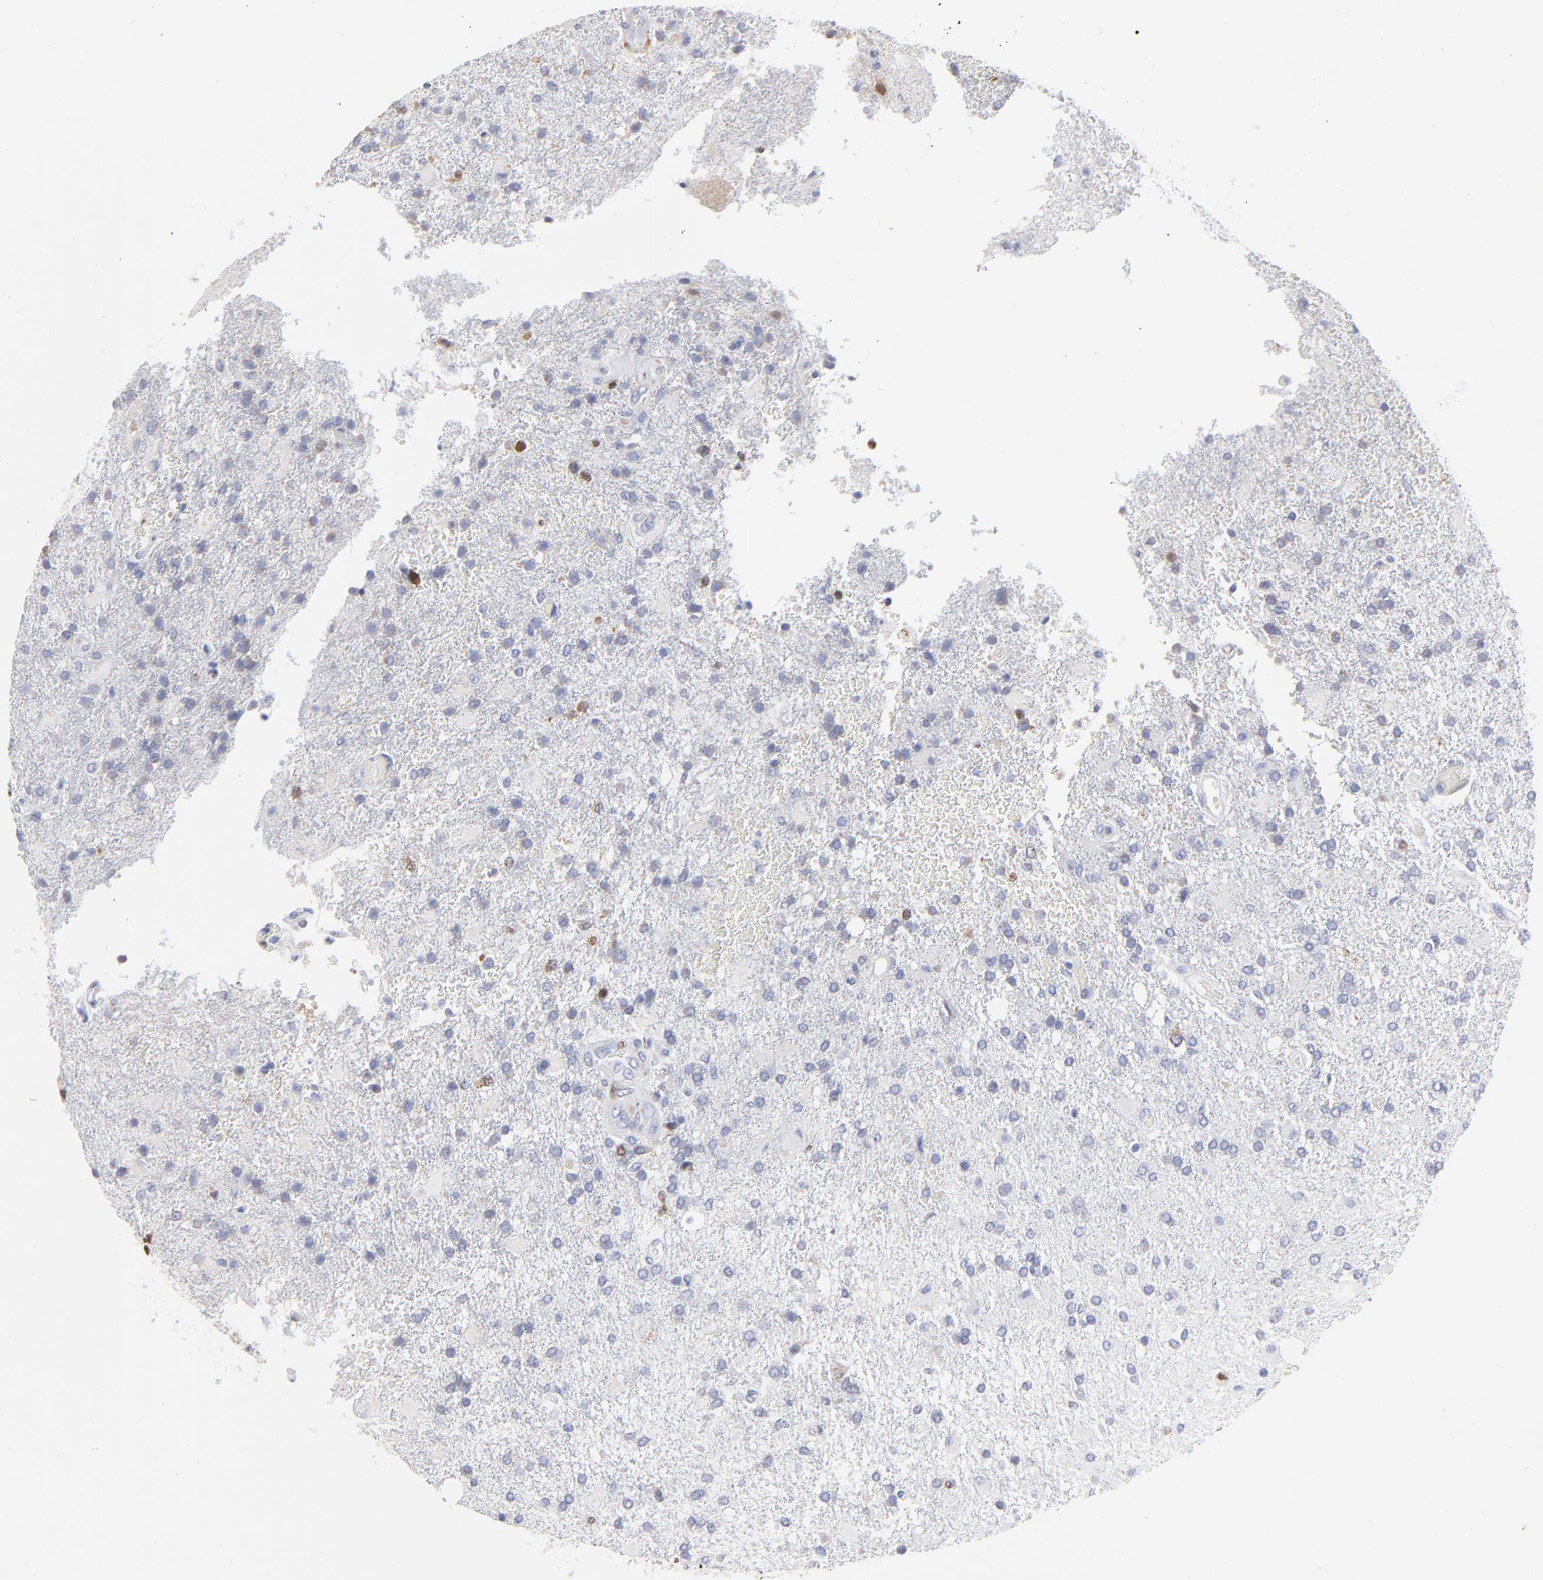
{"staining": {"intensity": "weak", "quantity": "<25%", "location": "cytoplasmic/membranous,nuclear"}, "tissue": "glioma", "cell_type": "Tumor cells", "image_type": "cancer", "snomed": [{"axis": "morphology", "description": "Glioma, malignant, High grade"}, {"axis": "topography", "description": "Cerebral cortex"}], "caption": "Tumor cells show no significant protein positivity in malignant glioma (high-grade).", "gene": "NCAPH", "patient": {"sex": "male", "age": 79}}